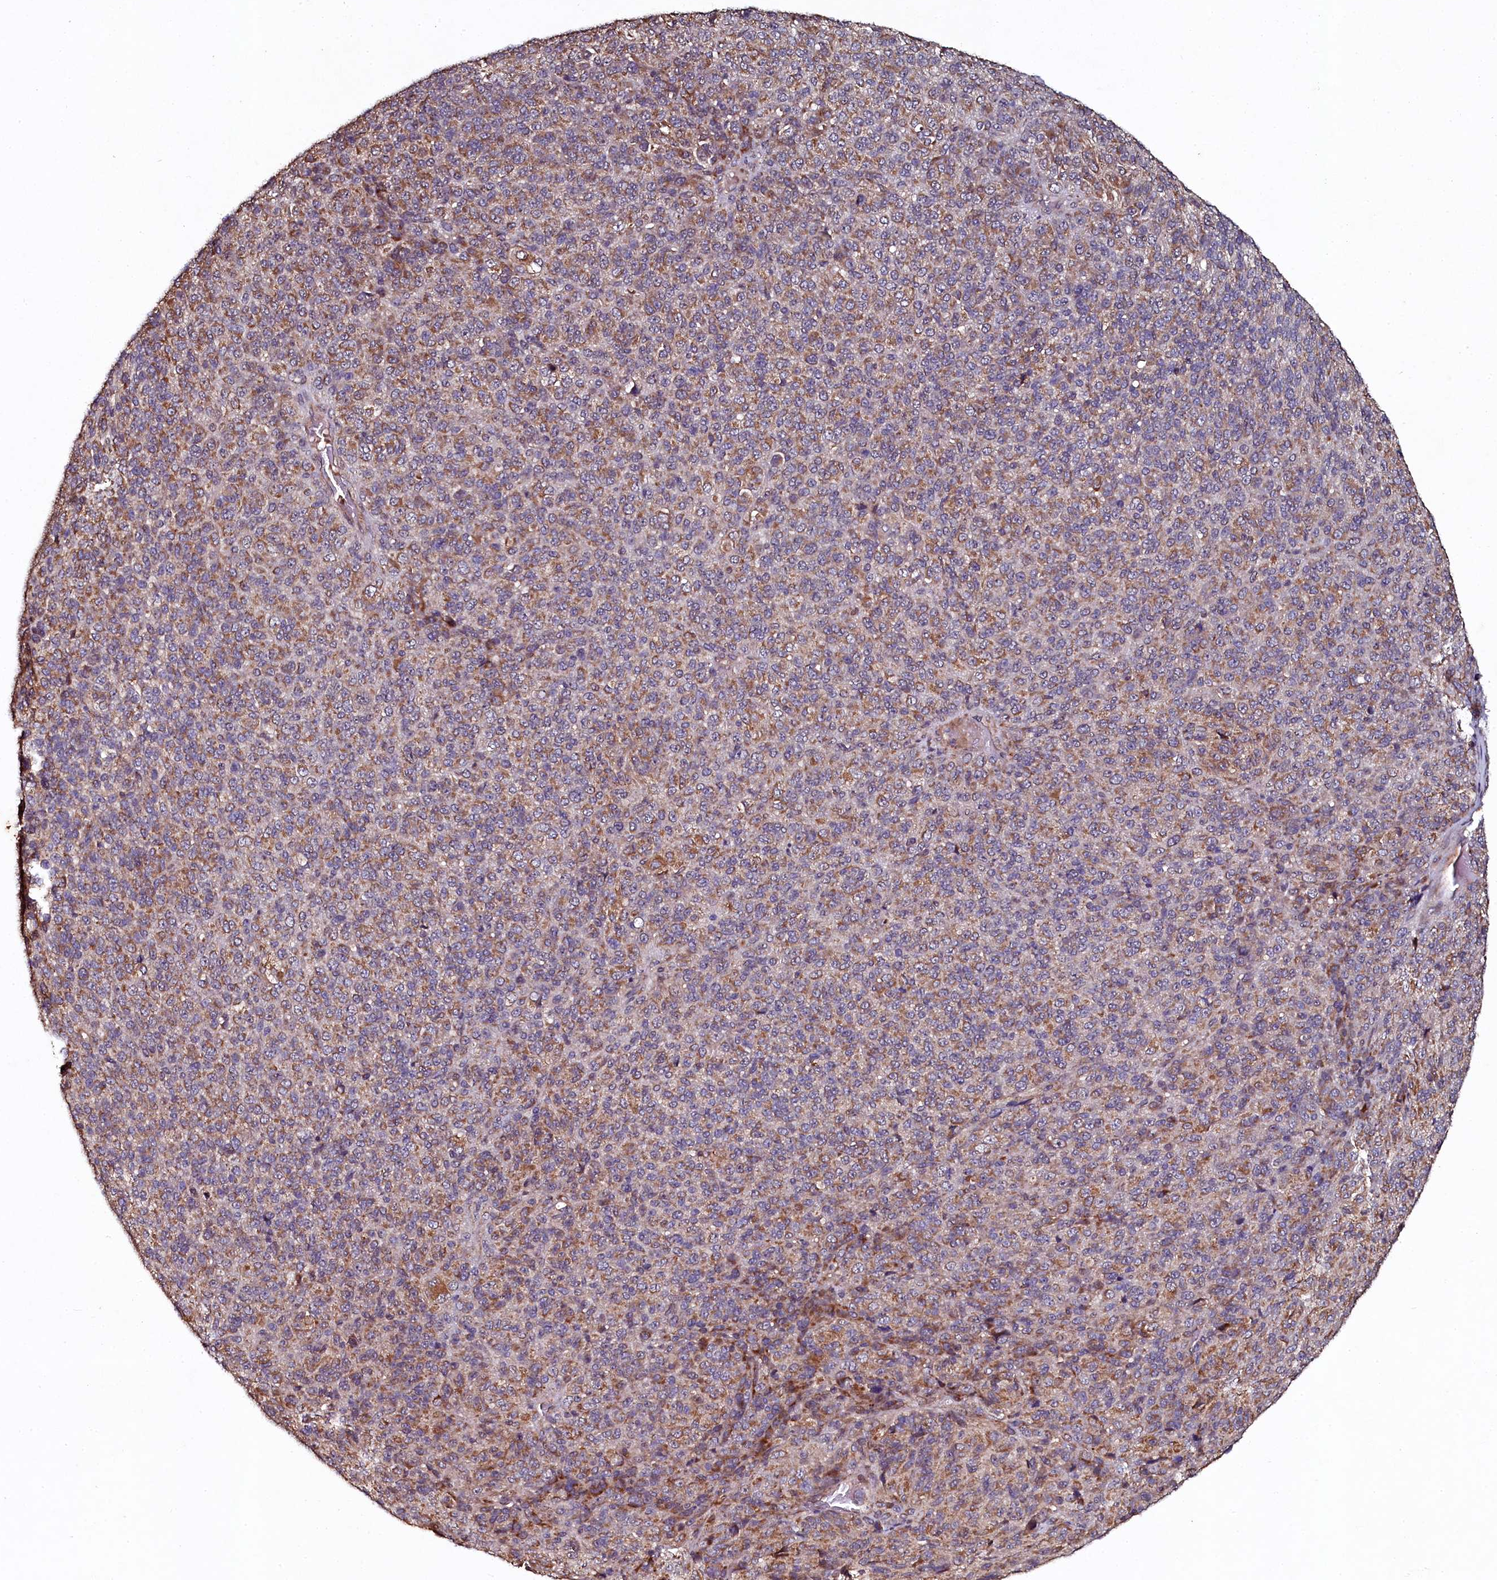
{"staining": {"intensity": "moderate", "quantity": ">75%", "location": "cytoplasmic/membranous"}, "tissue": "melanoma", "cell_type": "Tumor cells", "image_type": "cancer", "snomed": [{"axis": "morphology", "description": "Malignant melanoma, Metastatic site"}, {"axis": "topography", "description": "Brain"}], "caption": "Brown immunohistochemical staining in melanoma shows moderate cytoplasmic/membranous staining in about >75% of tumor cells.", "gene": "SEC24C", "patient": {"sex": "female", "age": 56}}